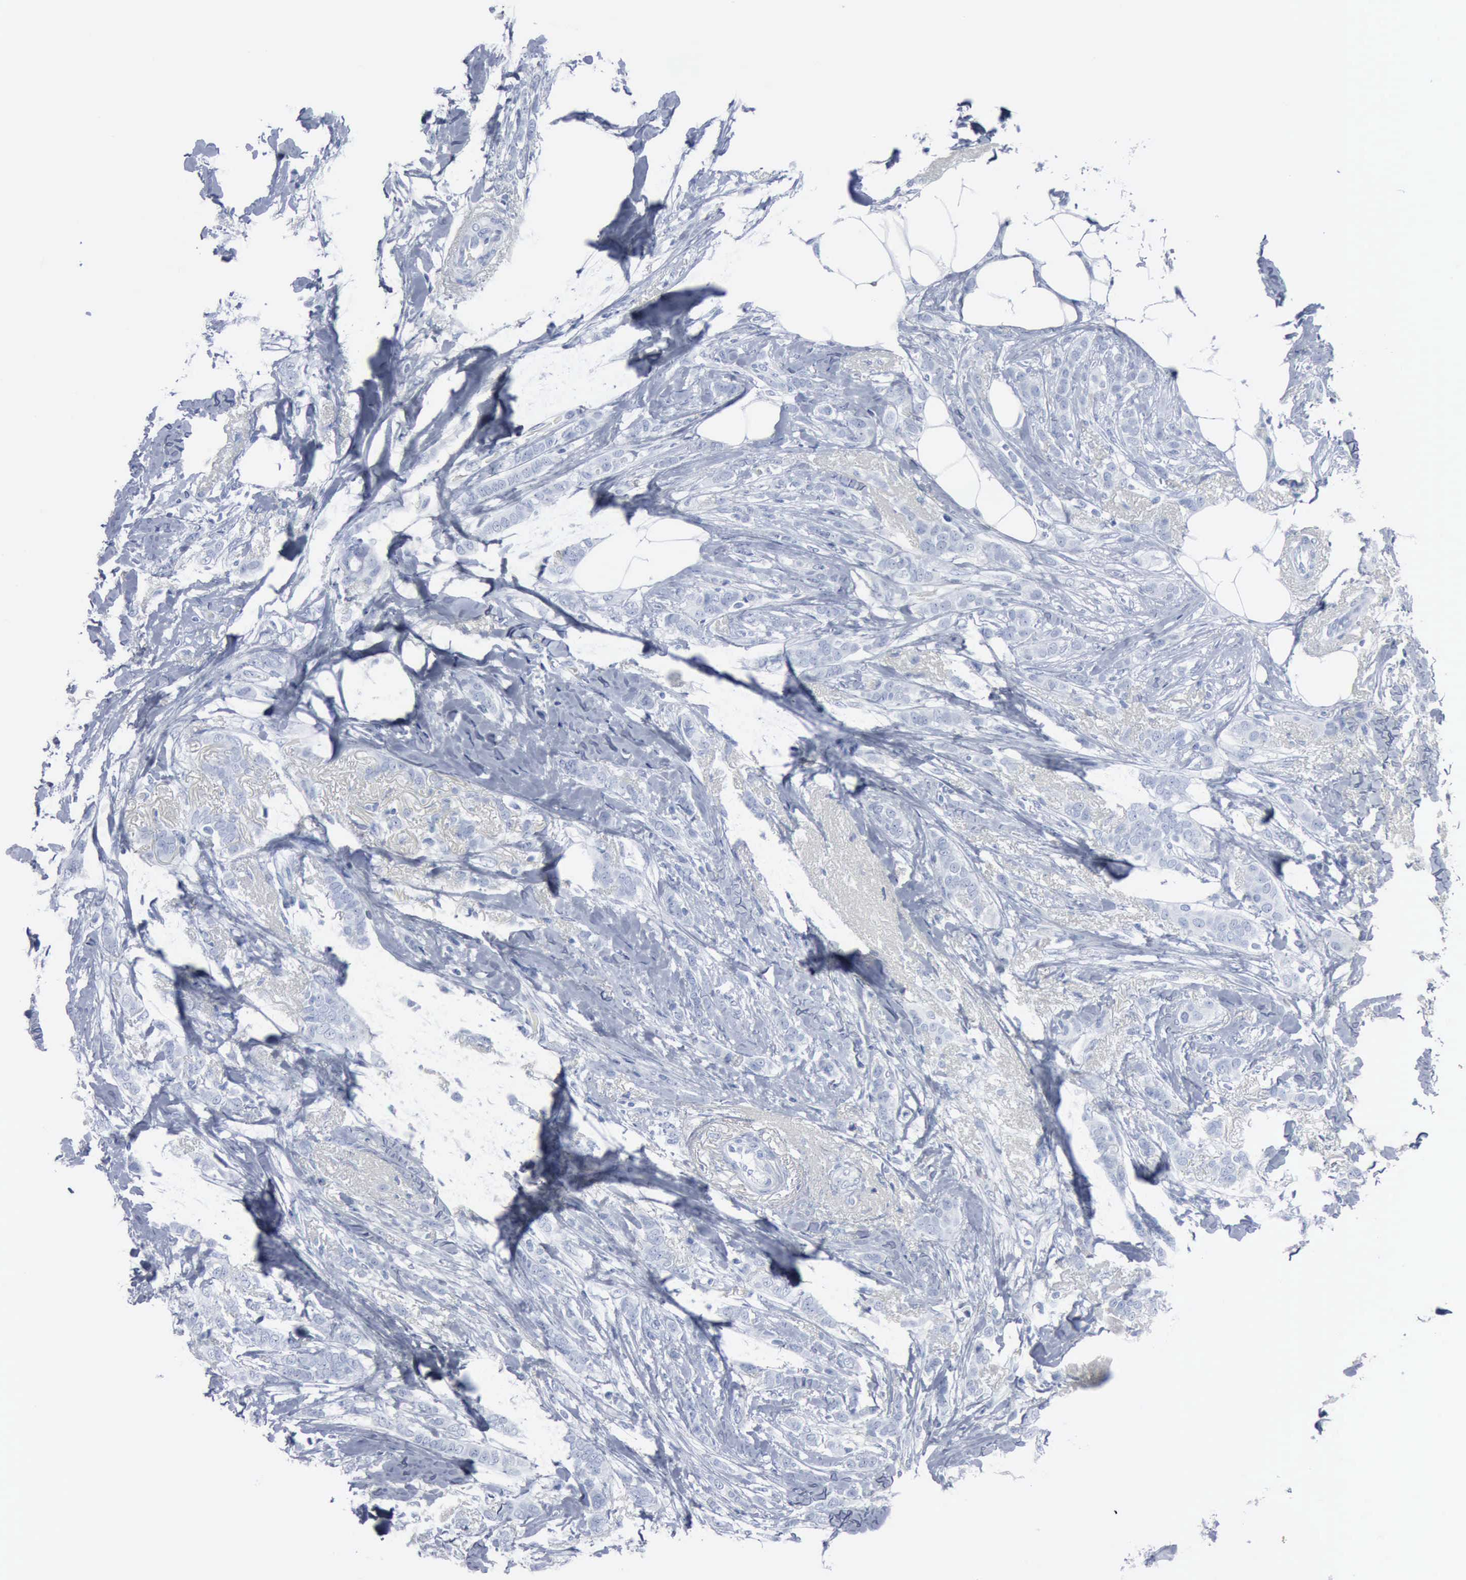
{"staining": {"intensity": "negative", "quantity": "none", "location": "none"}, "tissue": "breast cancer", "cell_type": "Tumor cells", "image_type": "cancer", "snomed": [{"axis": "morphology", "description": "Lobular carcinoma"}, {"axis": "topography", "description": "Breast"}], "caption": "The immunohistochemistry (IHC) image has no significant positivity in tumor cells of breast cancer tissue.", "gene": "DMD", "patient": {"sex": "female", "age": 55}}